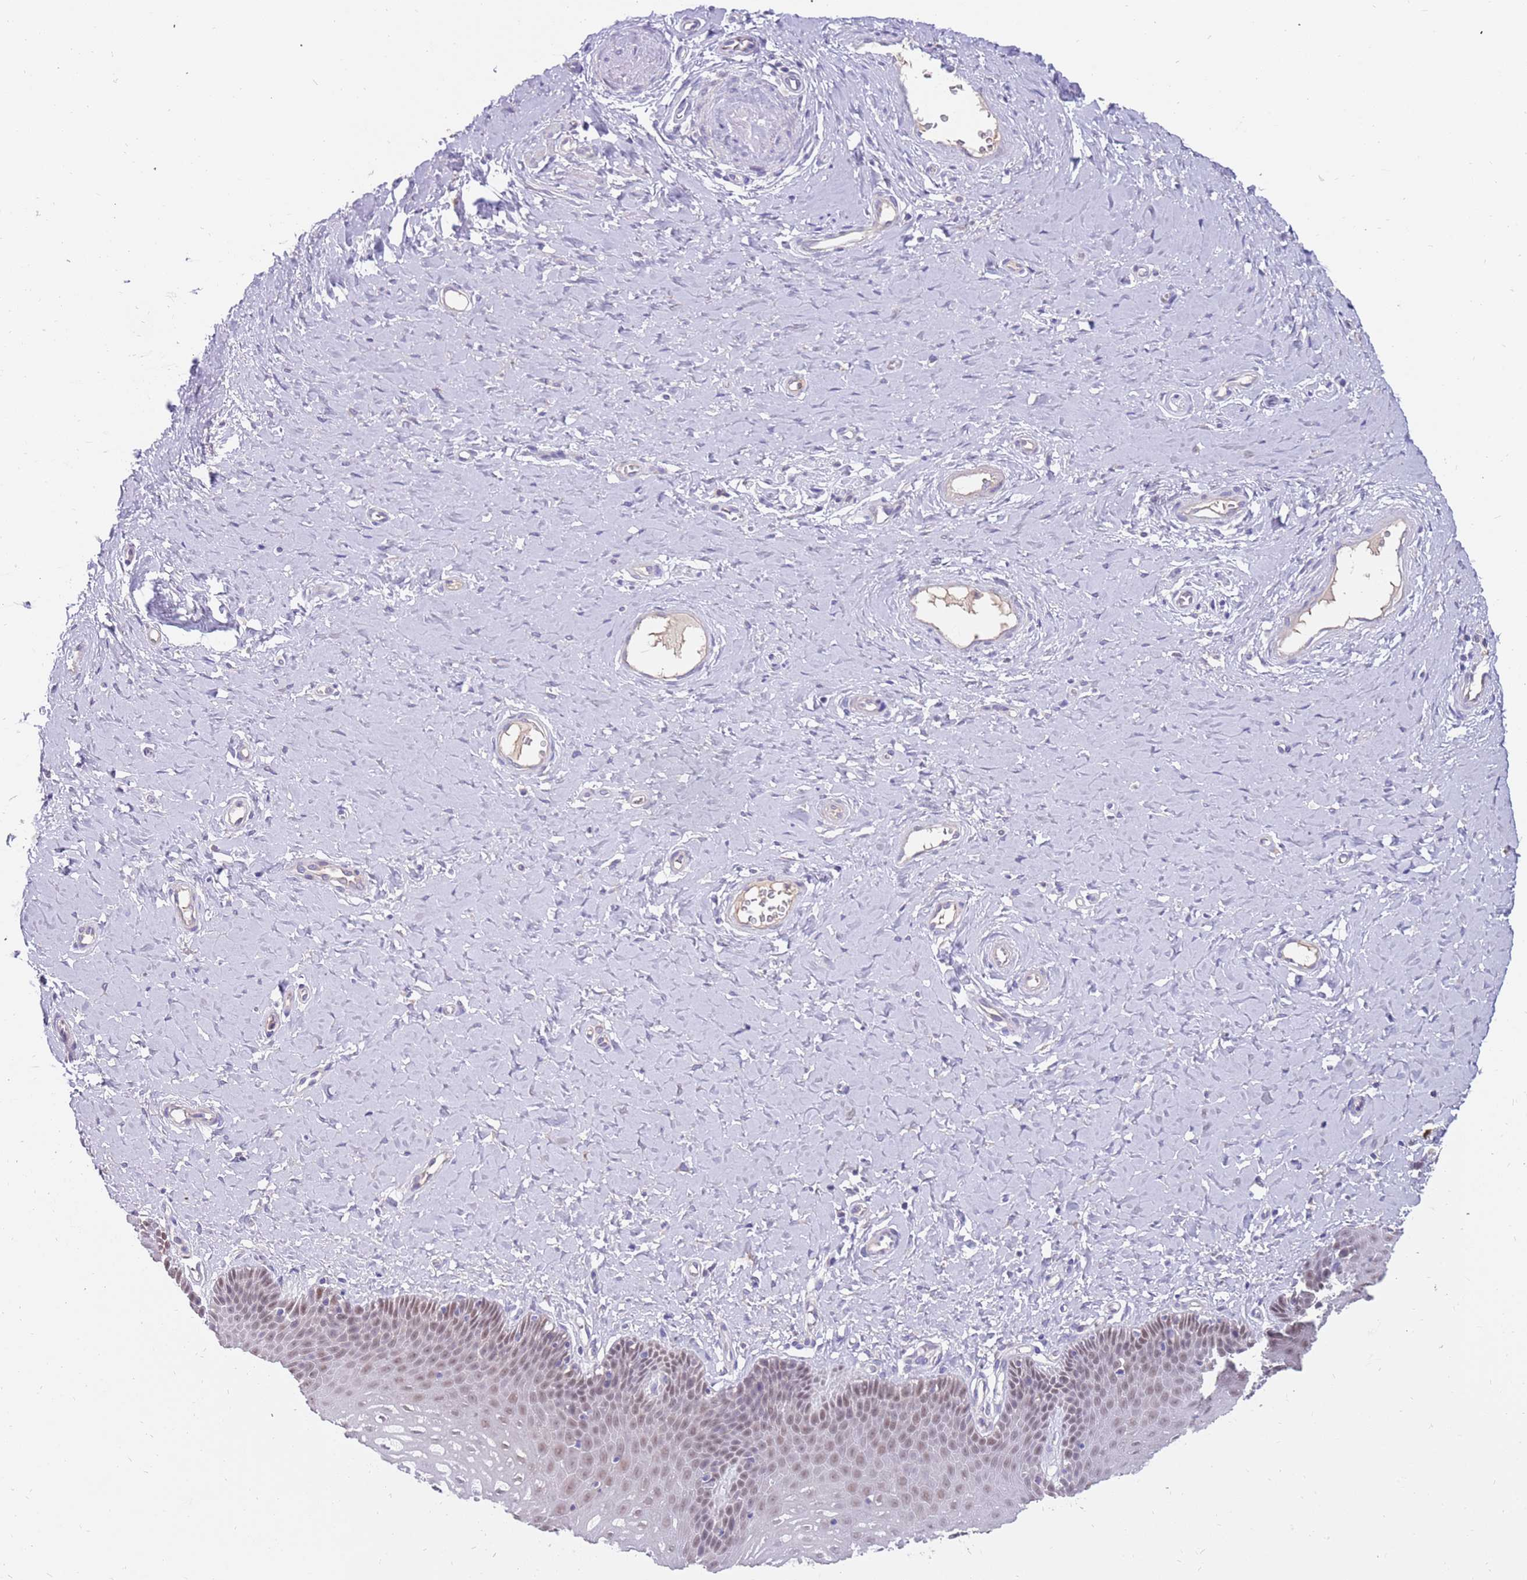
{"staining": {"intensity": "moderate", "quantity": "<25%", "location": "nuclear"}, "tissue": "vagina", "cell_type": "Squamous epithelial cells", "image_type": "normal", "snomed": [{"axis": "morphology", "description": "Normal tissue, NOS"}, {"axis": "topography", "description": "Vagina"}], "caption": "Protein expression analysis of unremarkable human vagina reveals moderate nuclear expression in approximately <25% of squamous epithelial cells. (IHC, brightfield microscopy, high magnification).", "gene": "ZNF746", "patient": {"sex": "female", "age": 65}}